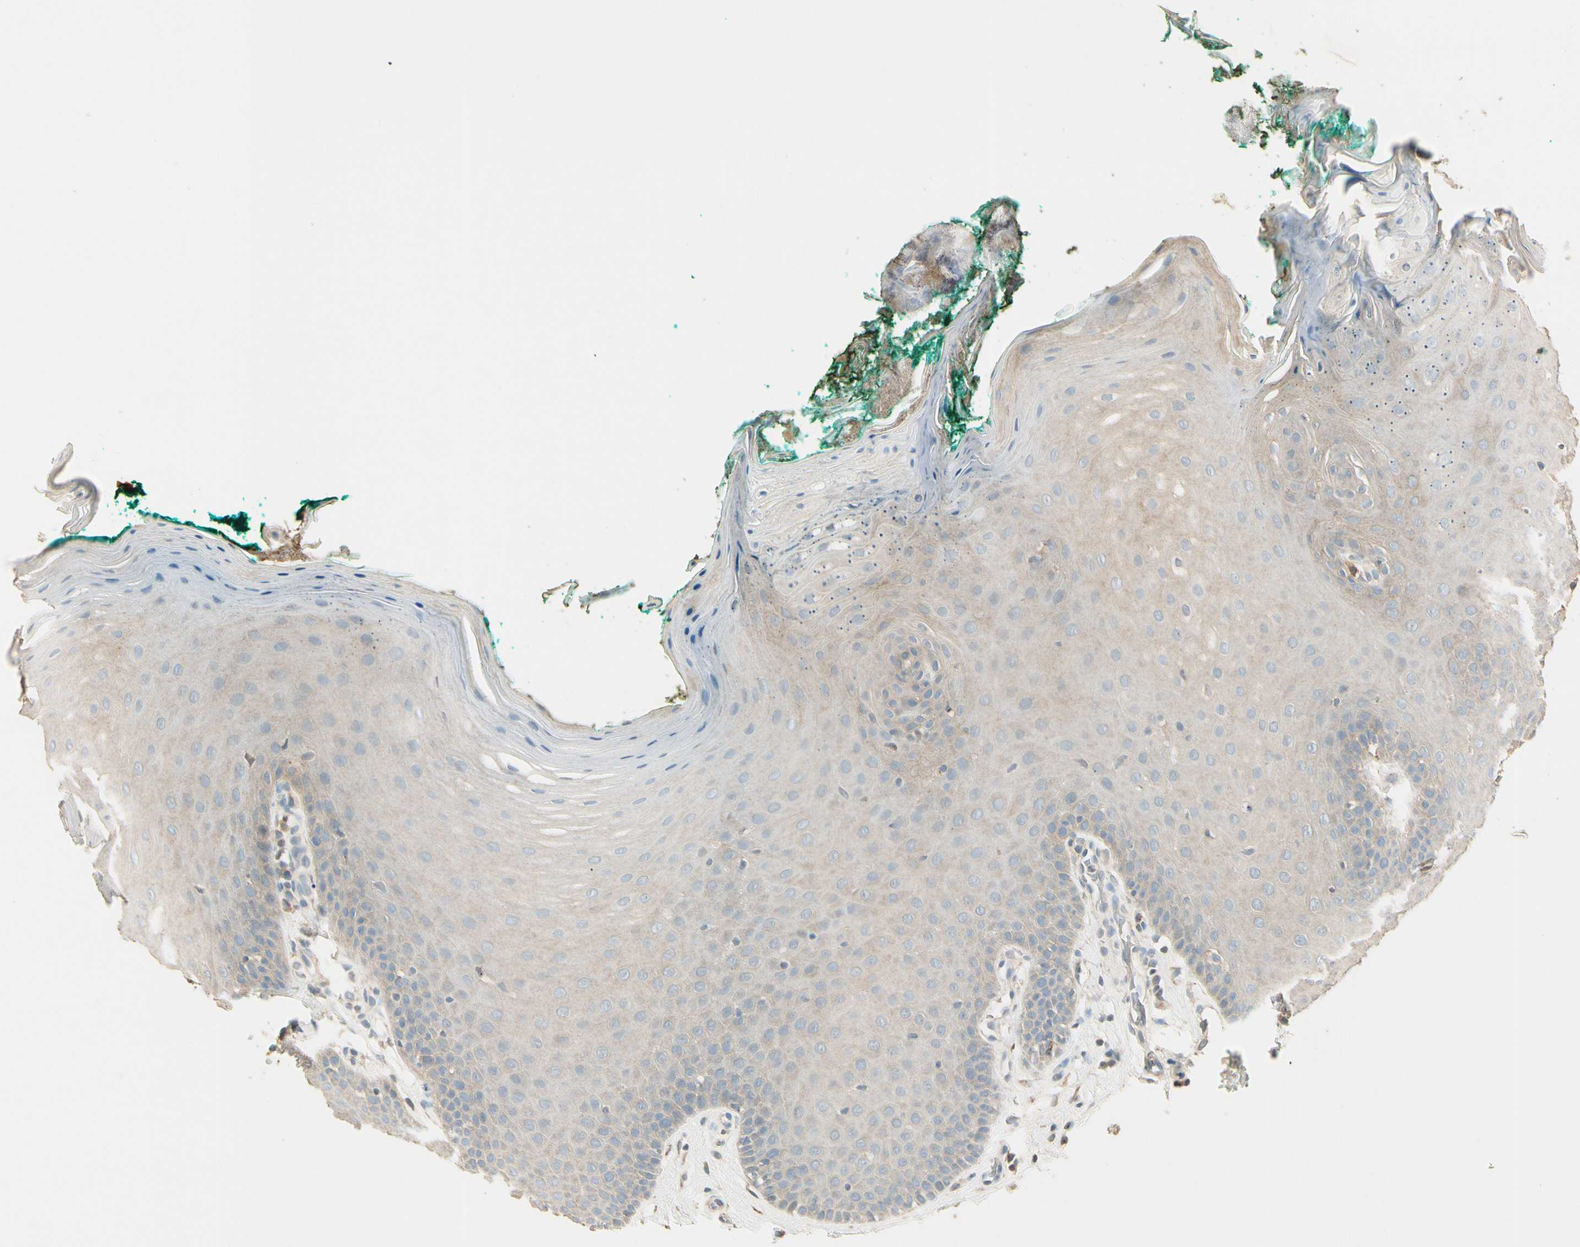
{"staining": {"intensity": "weak", "quantity": "25%-75%", "location": "cytoplasmic/membranous"}, "tissue": "oral mucosa", "cell_type": "Squamous epithelial cells", "image_type": "normal", "snomed": [{"axis": "morphology", "description": "Normal tissue, NOS"}, {"axis": "topography", "description": "Skeletal muscle"}, {"axis": "topography", "description": "Oral tissue"}], "caption": "Immunohistochemical staining of benign human oral mucosa displays weak cytoplasmic/membranous protein expression in approximately 25%-75% of squamous epithelial cells.", "gene": "PLXNA1", "patient": {"sex": "male", "age": 58}}